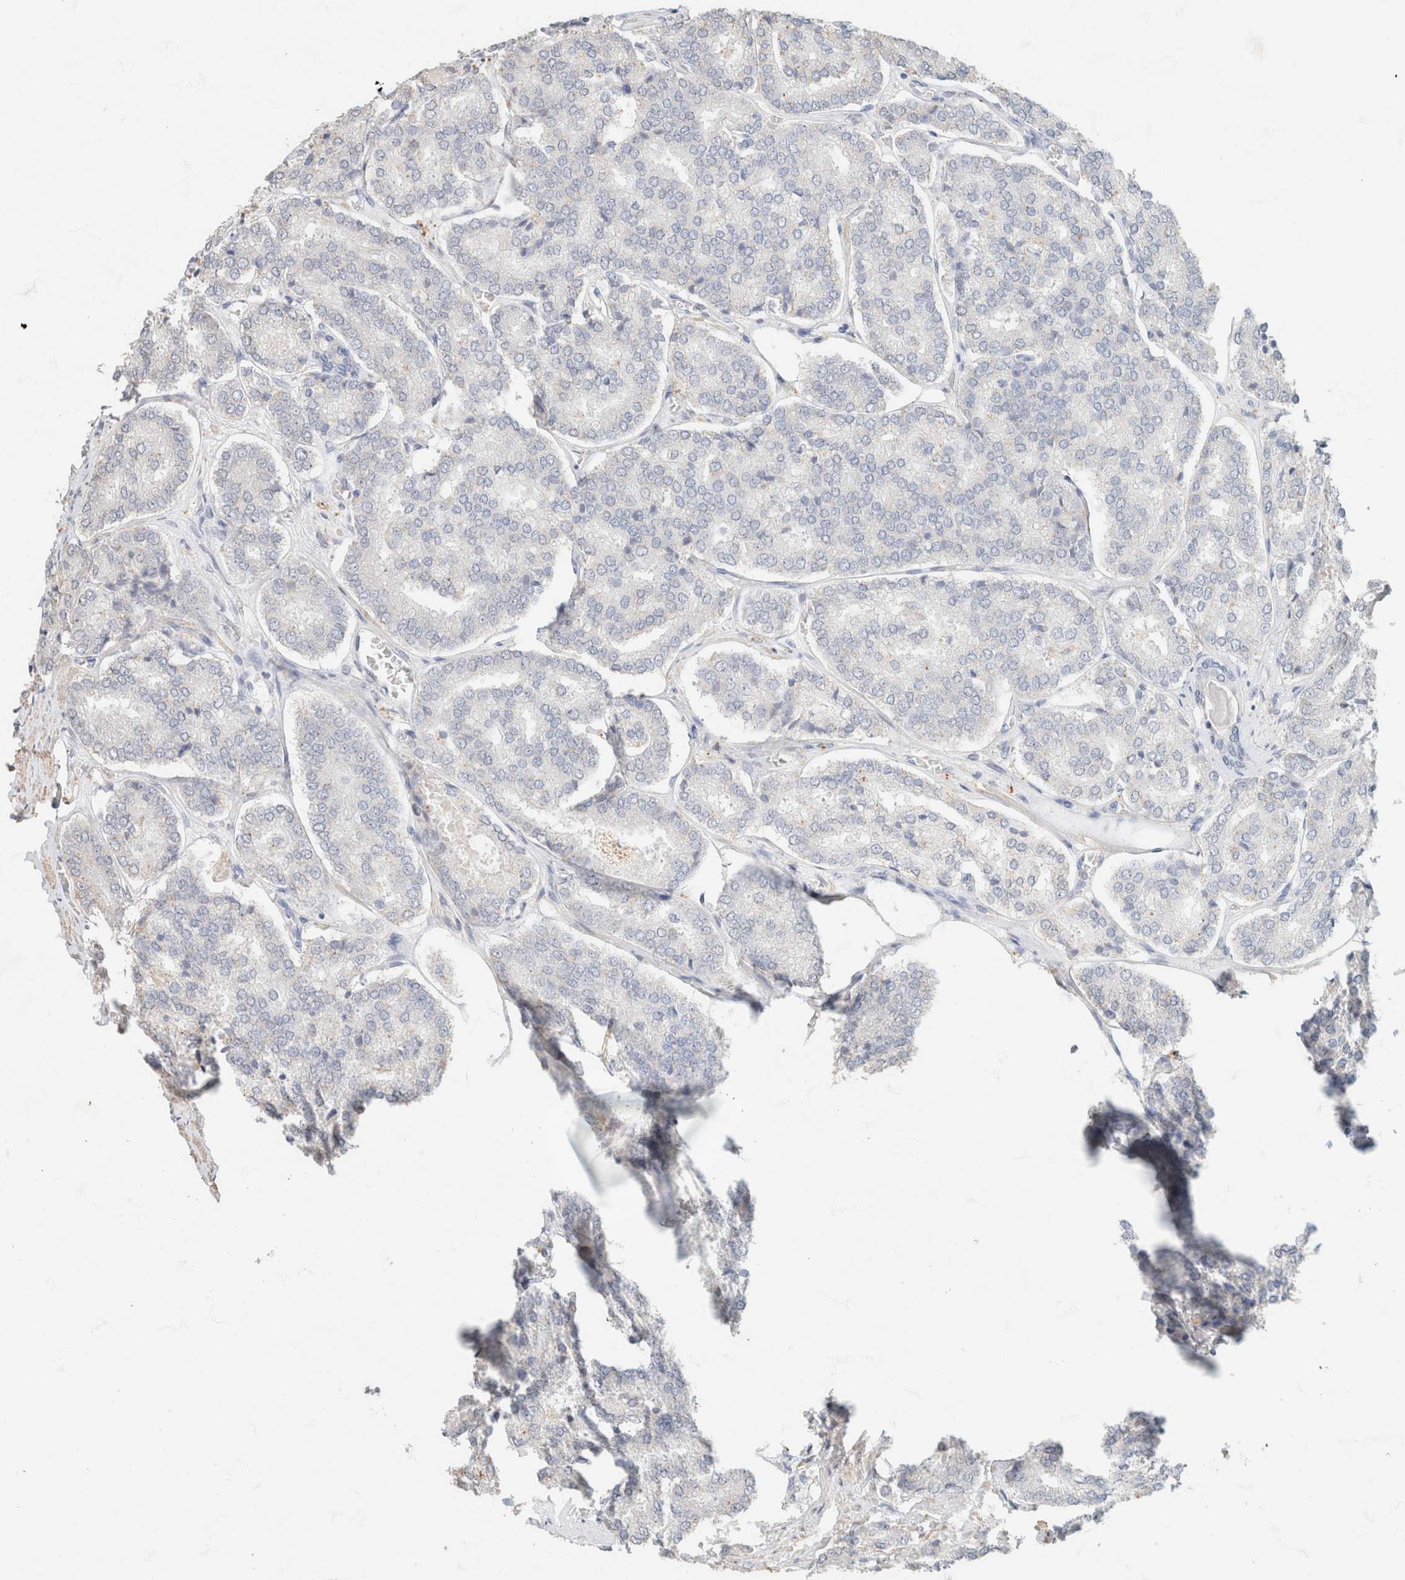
{"staining": {"intensity": "negative", "quantity": "none", "location": "none"}, "tissue": "prostate cancer", "cell_type": "Tumor cells", "image_type": "cancer", "snomed": [{"axis": "morphology", "description": "Adenocarcinoma, High grade"}, {"axis": "topography", "description": "Prostate"}], "caption": "Tumor cells show no significant protein positivity in prostate cancer.", "gene": "CA12", "patient": {"sex": "male", "age": 65}}